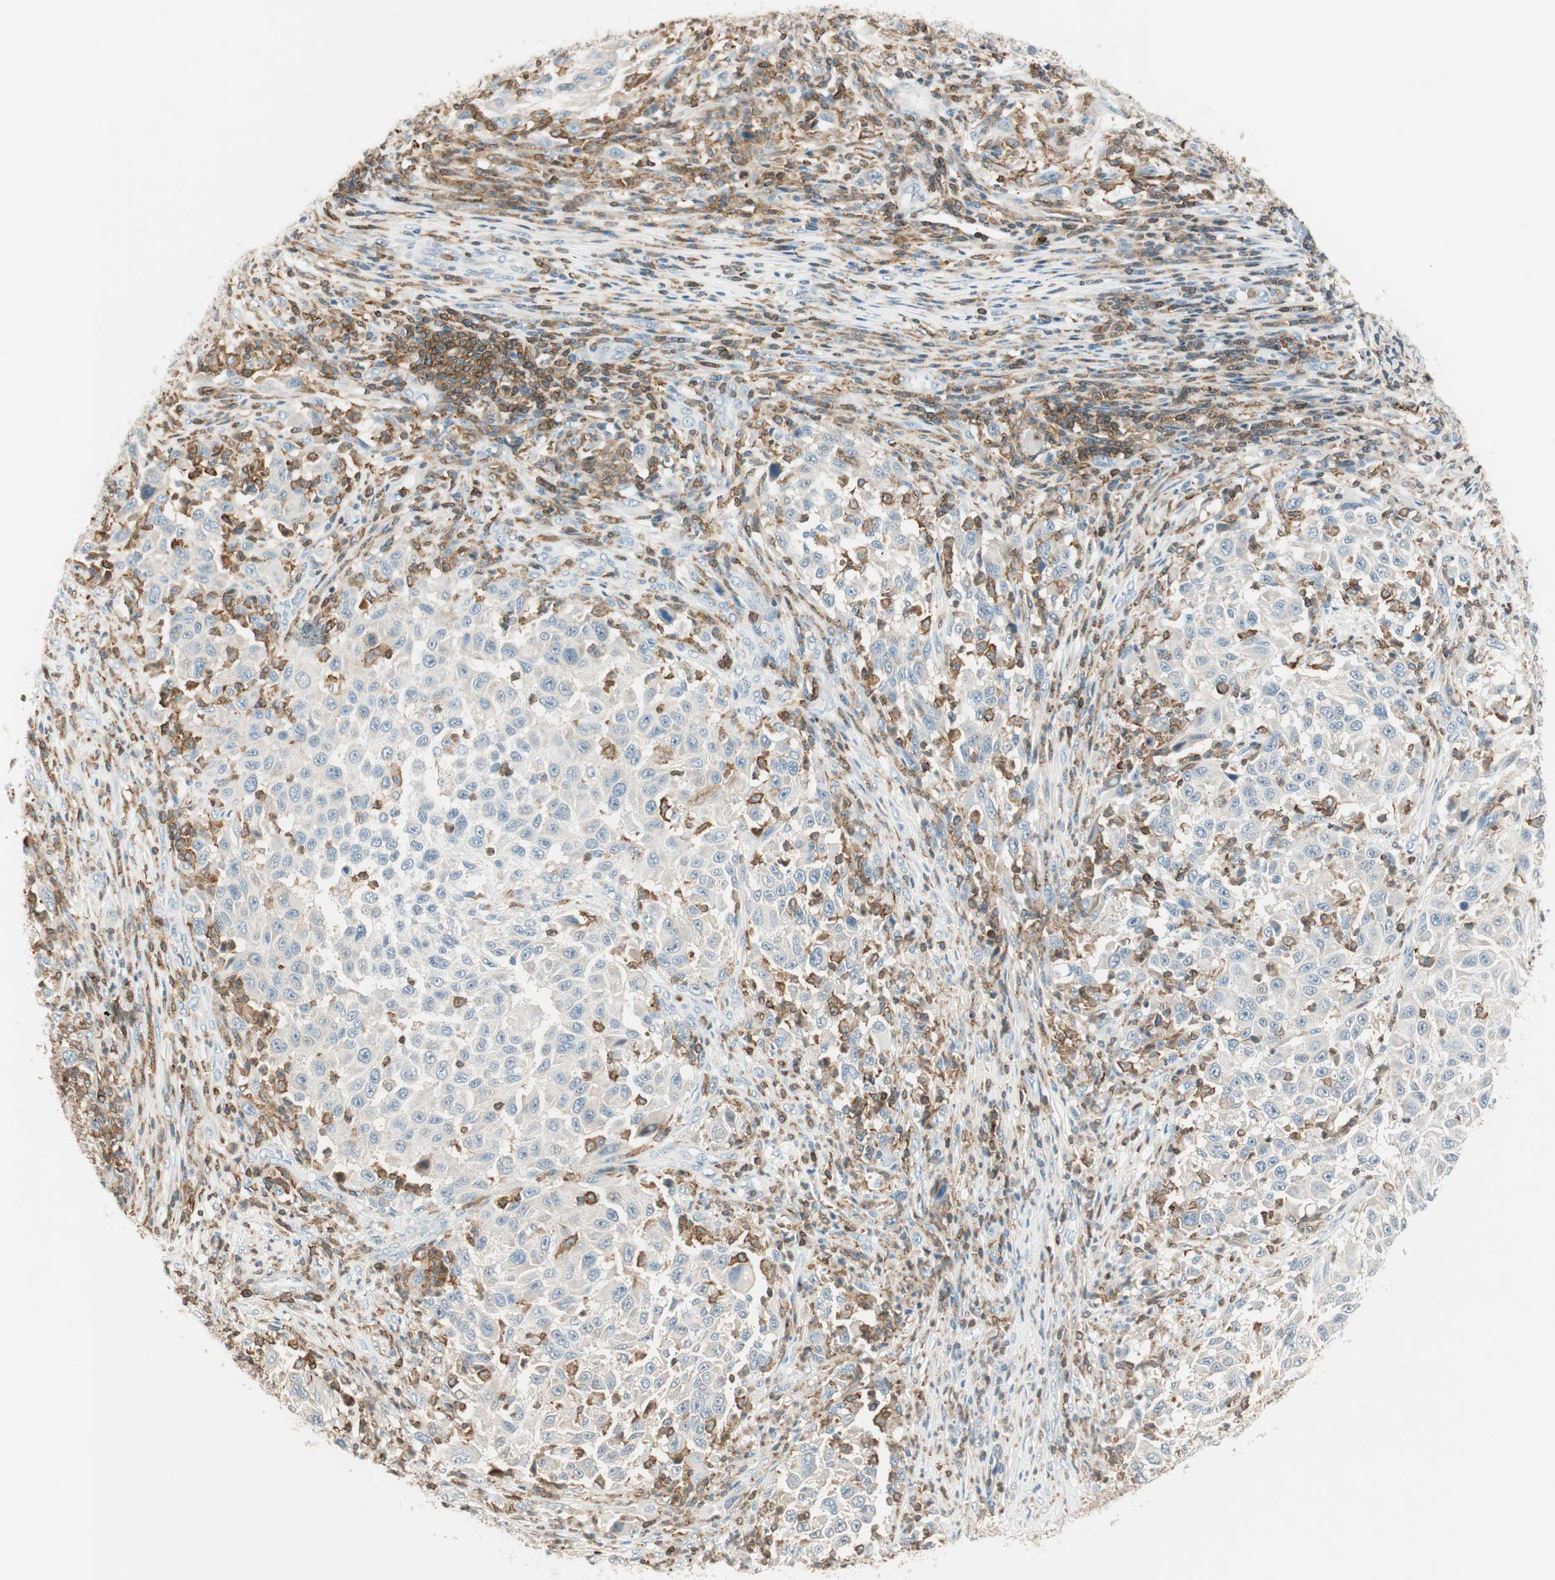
{"staining": {"intensity": "weak", "quantity": "25%-75%", "location": "cytoplasmic/membranous"}, "tissue": "melanoma", "cell_type": "Tumor cells", "image_type": "cancer", "snomed": [{"axis": "morphology", "description": "Malignant melanoma, Metastatic site"}, {"axis": "topography", "description": "Lymph node"}], "caption": "Protein expression analysis of human melanoma reveals weak cytoplasmic/membranous expression in about 25%-75% of tumor cells.", "gene": "HPGD", "patient": {"sex": "male", "age": 61}}